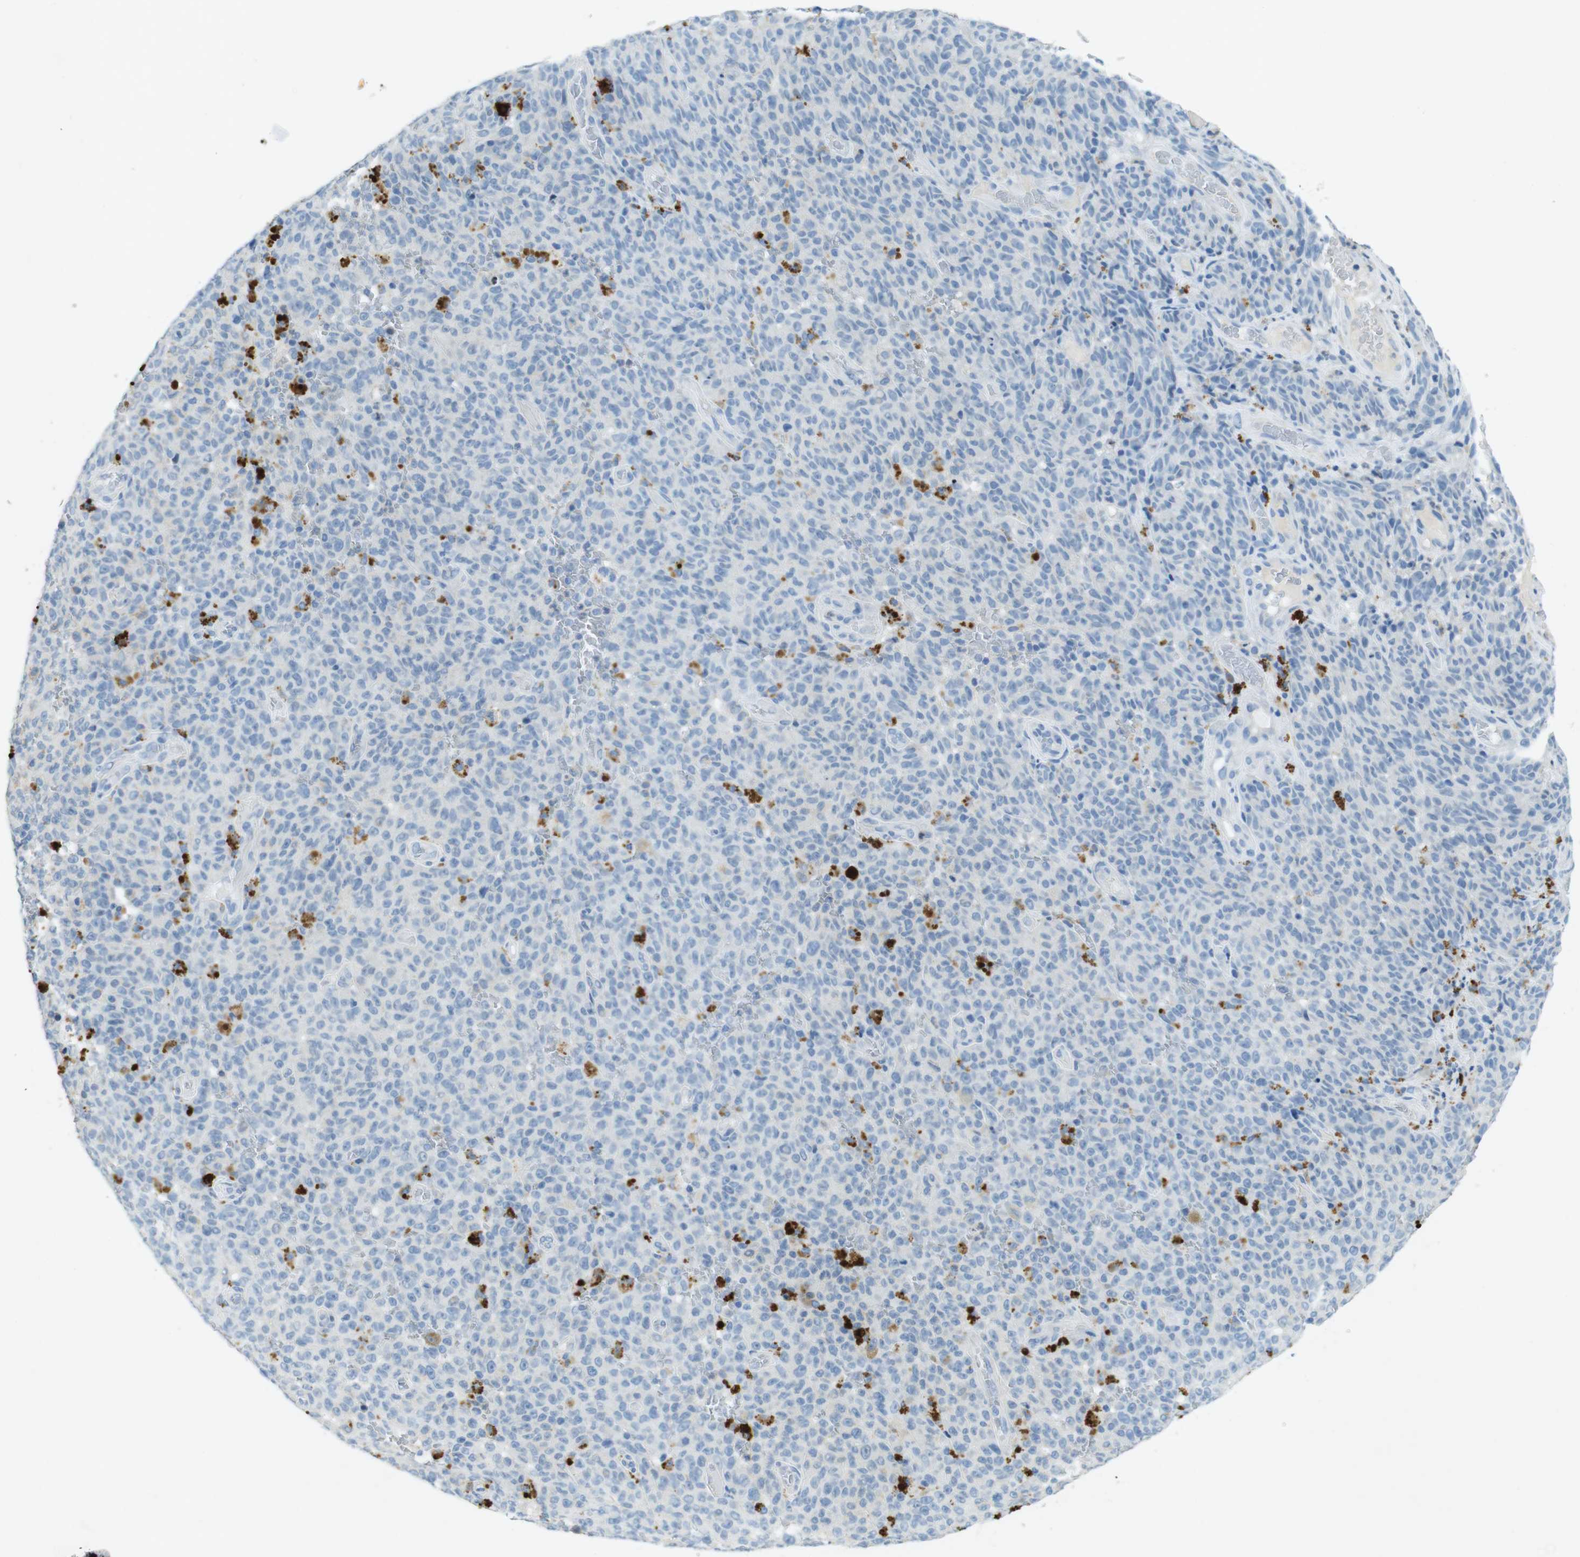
{"staining": {"intensity": "negative", "quantity": "none", "location": "none"}, "tissue": "melanoma", "cell_type": "Tumor cells", "image_type": "cancer", "snomed": [{"axis": "morphology", "description": "Malignant melanoma, NOS"}, {"axis": "topography", "description": "Skin"}], "caption": "Human malignant melanoma stained for a protein using immunohistochemistry (IHC) reveals no expression in tumor cells.", "gene": "CD320", "patient": {"sex": "female", "age": 82}}